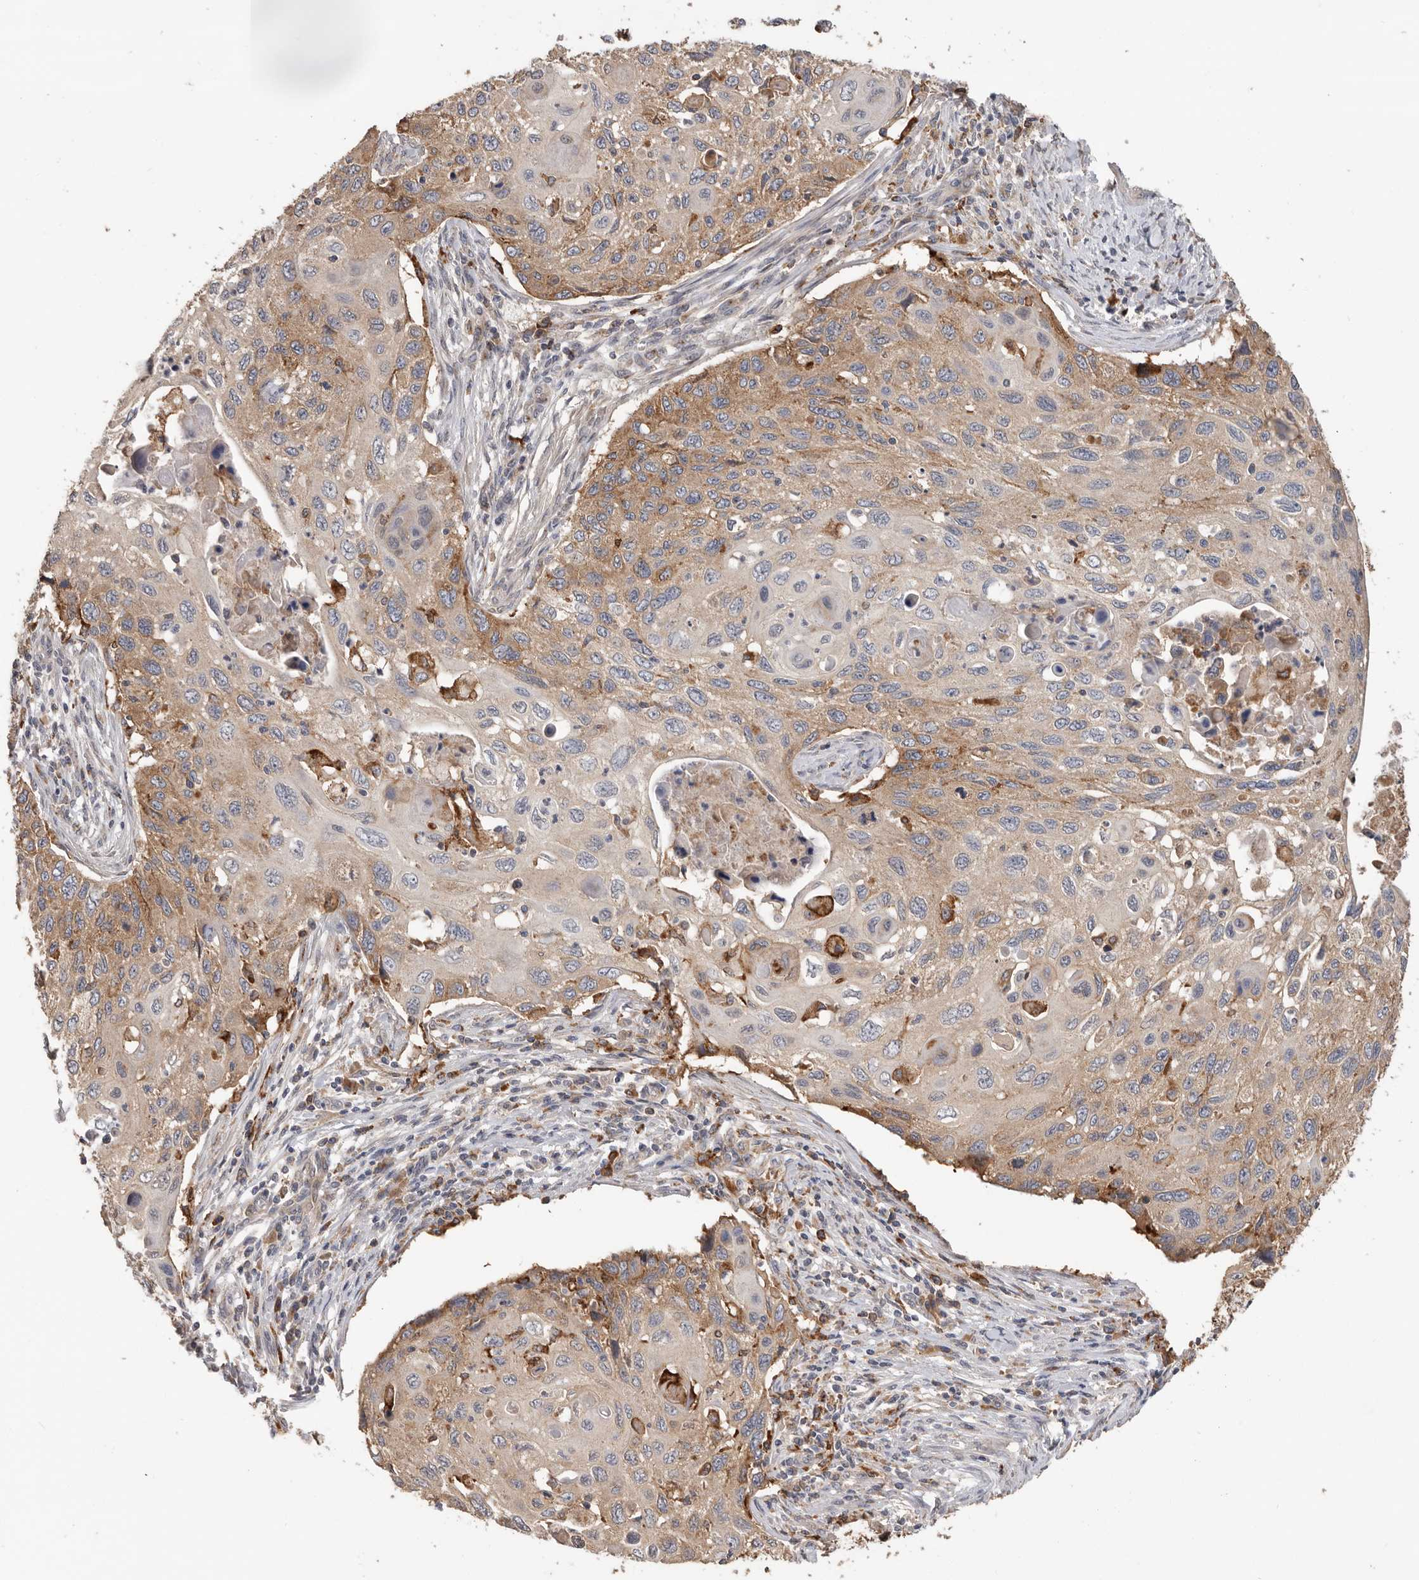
{"staining": {"intensity": "moderate", "quantity": ">75%", "location": "cytoplasmic/membranous"}, "tissue": "cervical cancer", "cell_type": "Tumor cells", "image_type": "cancer", "snomed": [{"axis": "morphology", "description": "Squamous cell carcinoma, NOS"}, {"axis": "topography", "description": "Cervix"}], "caption": "Brown immunohistochemical staining in human squamous cell carcinoma (cervical) shows moderate cytoplasmic/membranous expression in about >75% of tumor cells.", "gene": "TFRC", "patient": {"sex": "female", "age": 70}}